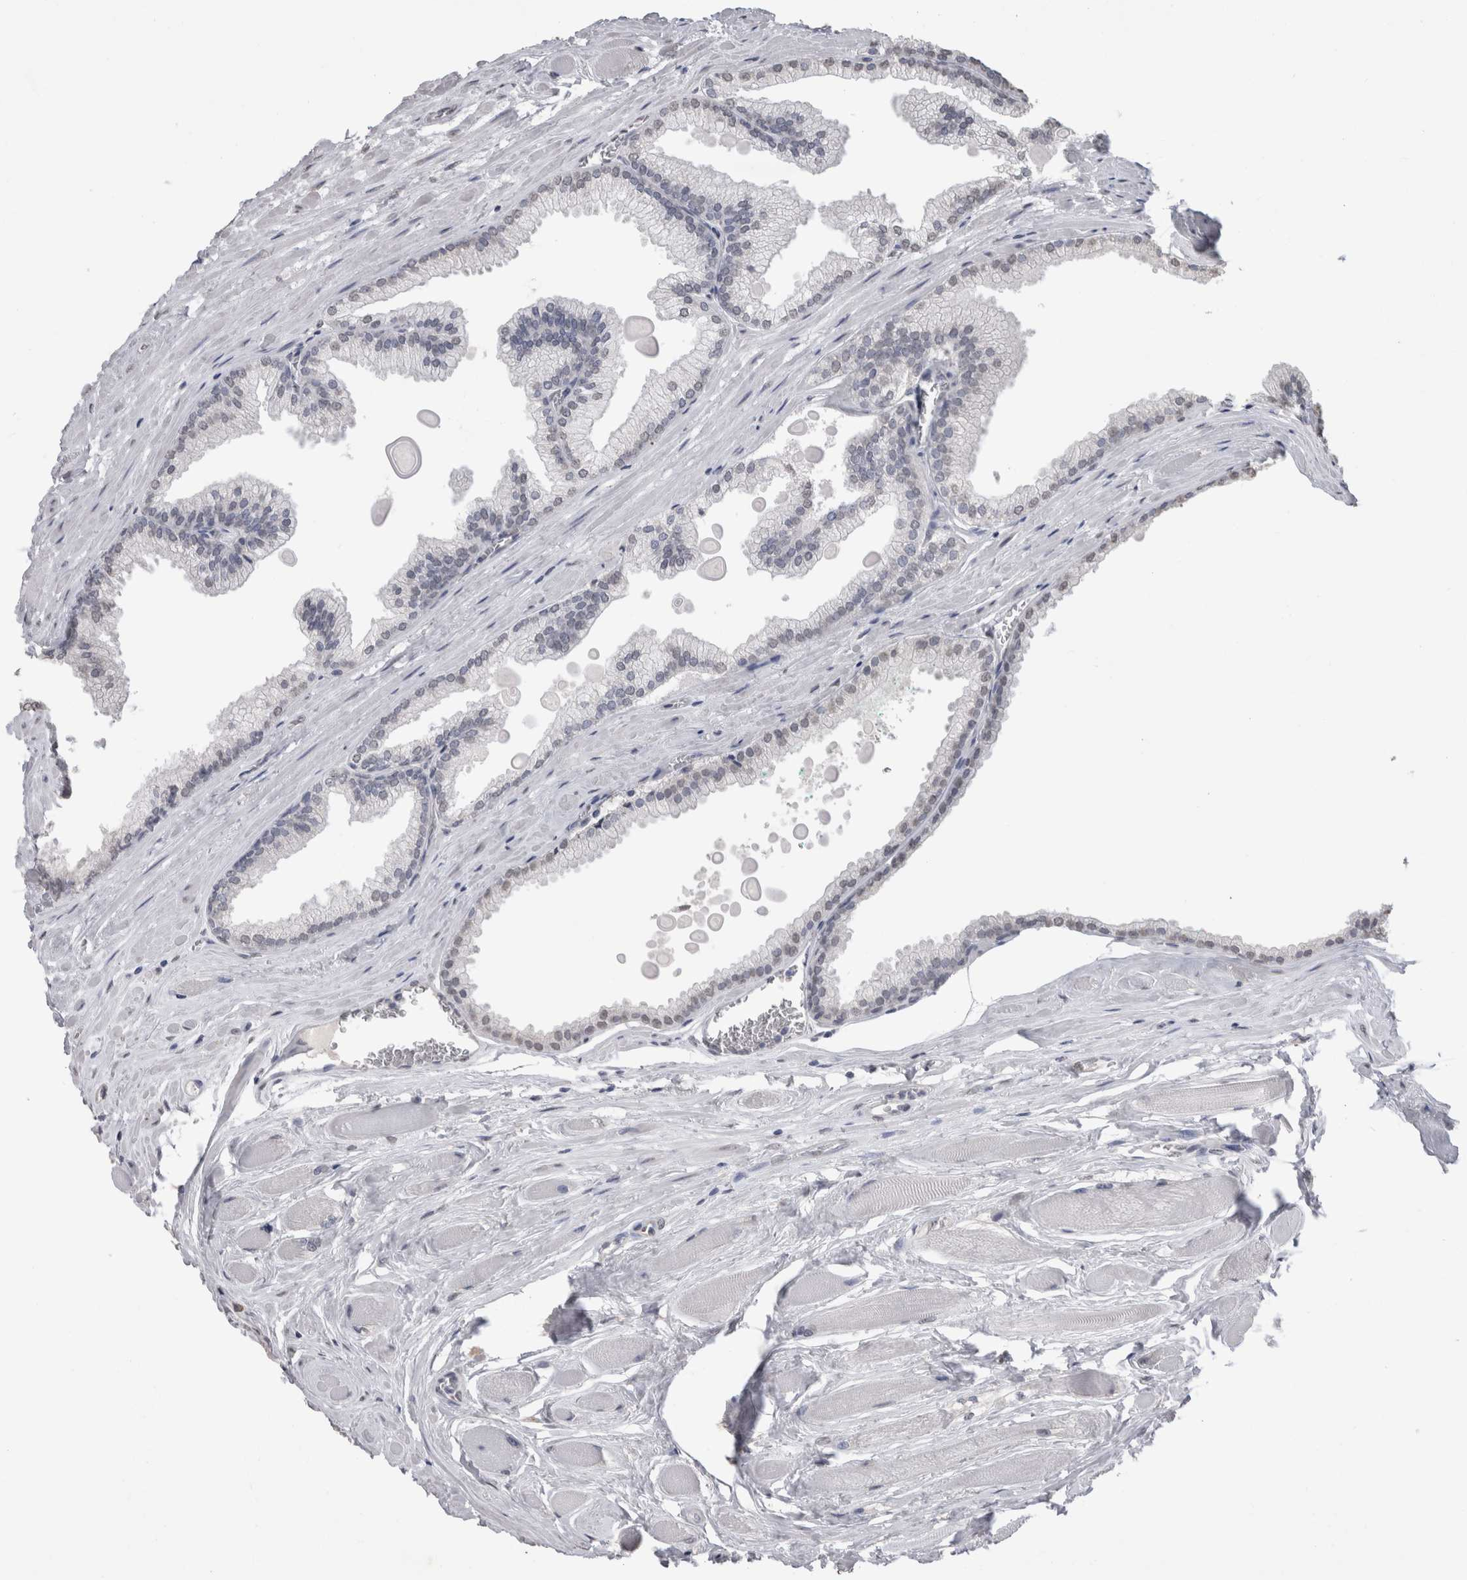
{"staining": {"intensity": "negative", "quantity": "none", "location": "none"}, "tissue": "prostate cancer", "cell_type": "Tumor cells", "image_type": "cancer", "snomed": [{"axis": "morphology", "description": "Adenocarcinoma, Low grade"}, {"axis": "topography", "description": "Prostate"}], "caption": "A high-resolution histopathology image shows immunohistochemistry staining of prostate cancer, which shows no significant staining in tumor cells.", "gene": "NOMO1", "patient": {"sex": "male", "age": 59}}